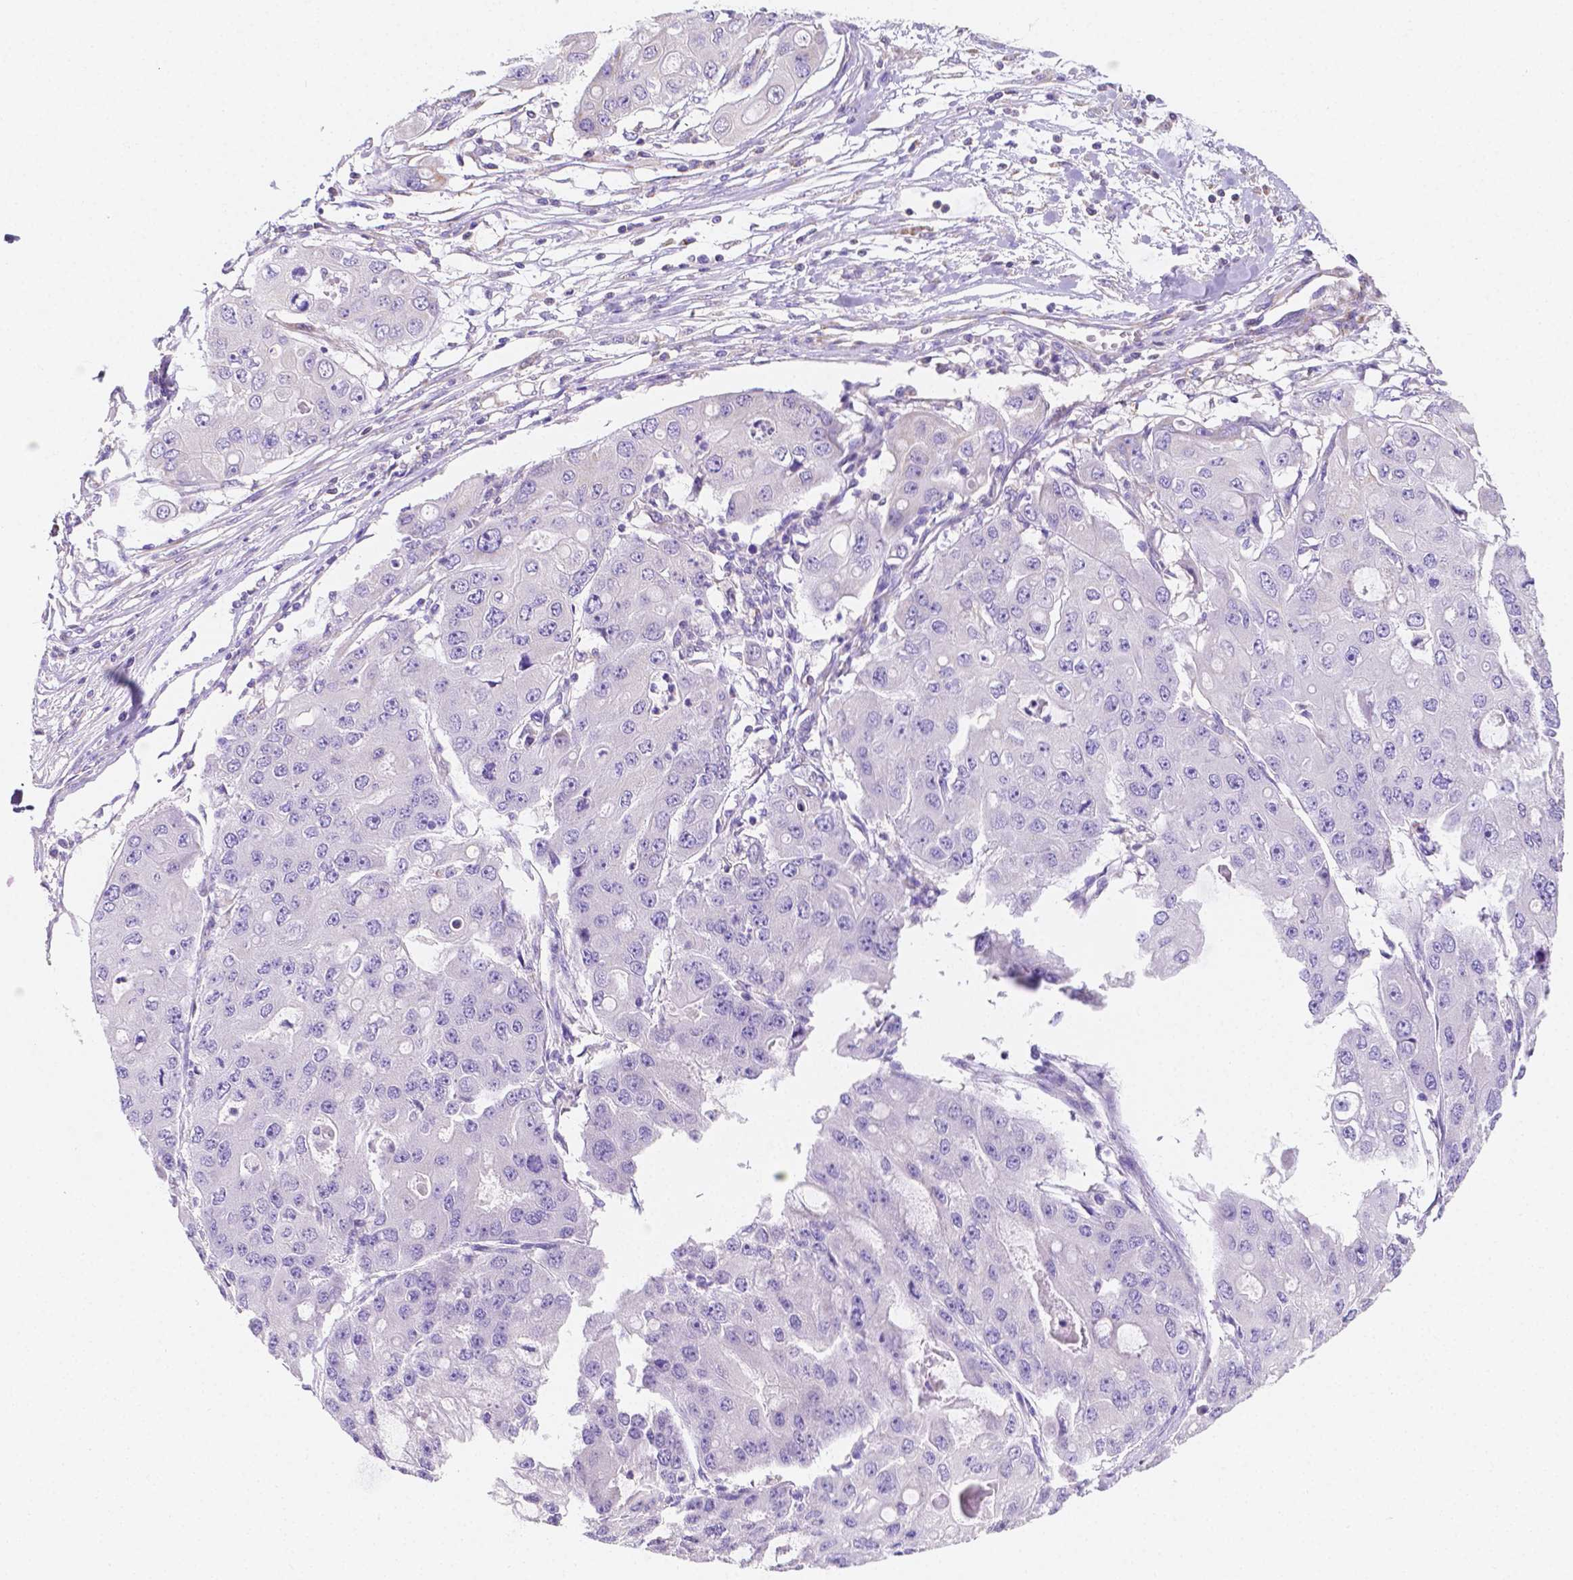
{"staining": {"intensity": "negative", "quantity": "none", "location": "none"}, "tissue": "ovarian cancer", "cell_type": "Tumor cells", "image_type": "cancer", "snomed": [{"axis": "morphology", "description": "Cystadenocarcinoma, serous, NOS"}, {"axis": "topography", "description": "Ovary"}], "caption": "Tumor cells show no significant expression in ovarian cancer.", "gene": "SGTB", "patient": {"sex": "female", "age": 56}}